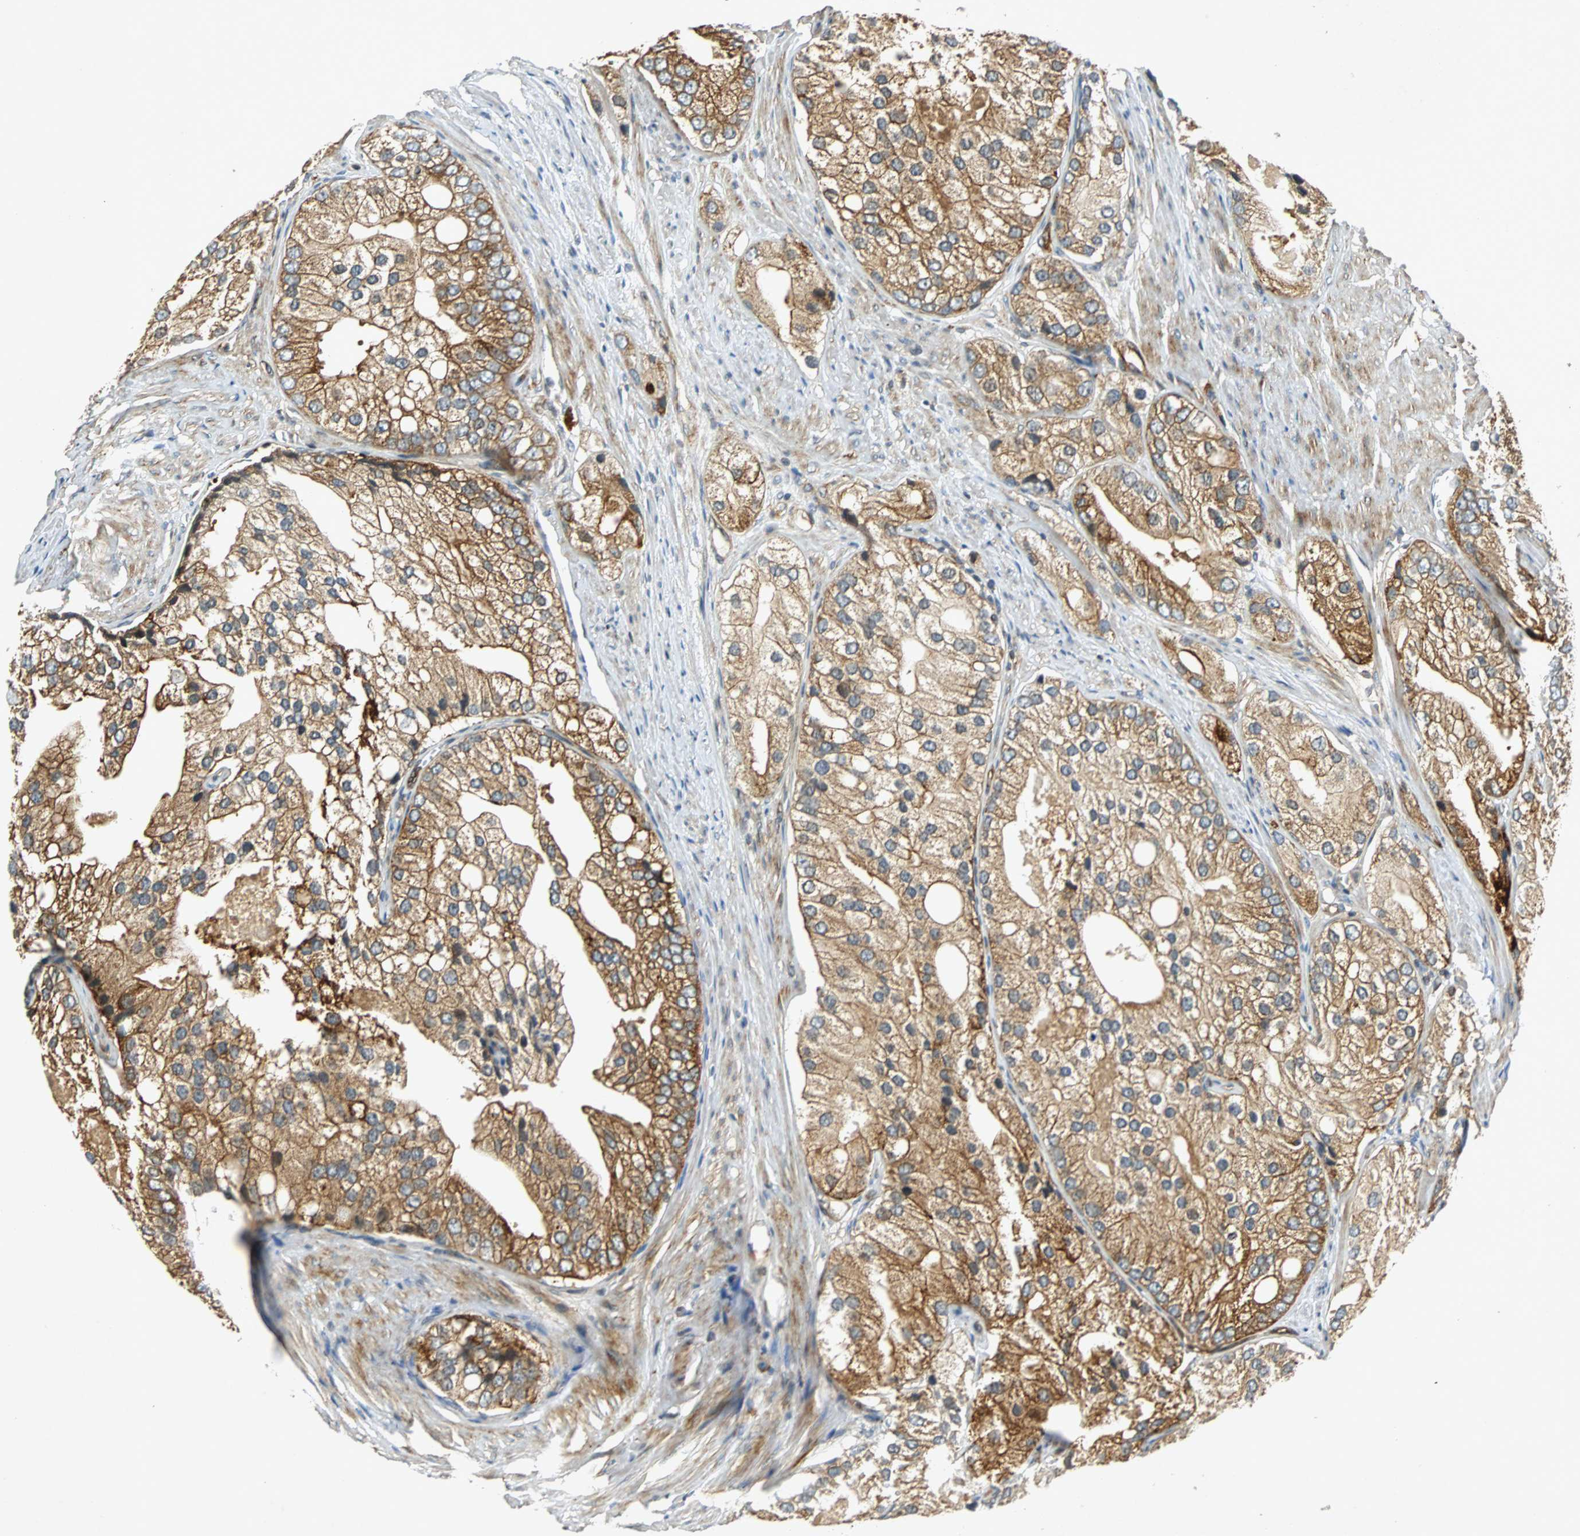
{"staining": {"intensity": "moderate", "quantity": ">75%", "location": "cytoplasmic/membranous"}, "tissue": "prostate cancer", "cell_type": "Tumor cells", "image_type": "cancer", "snomed": [{"axis": "morphology", "description": "Adenocarcinoma, Low grade"}, {"axis": "topography", "description": "Prostate"}], "caption": "This histopathology image reveals immunohistochemistry staining of human prostate cancer, with medium moderate cytoplasmic/membranous positivity in about >75% of tumor cells.", "gene": "TUBA4A", "patient": {"sex": "male", "age": 69}}